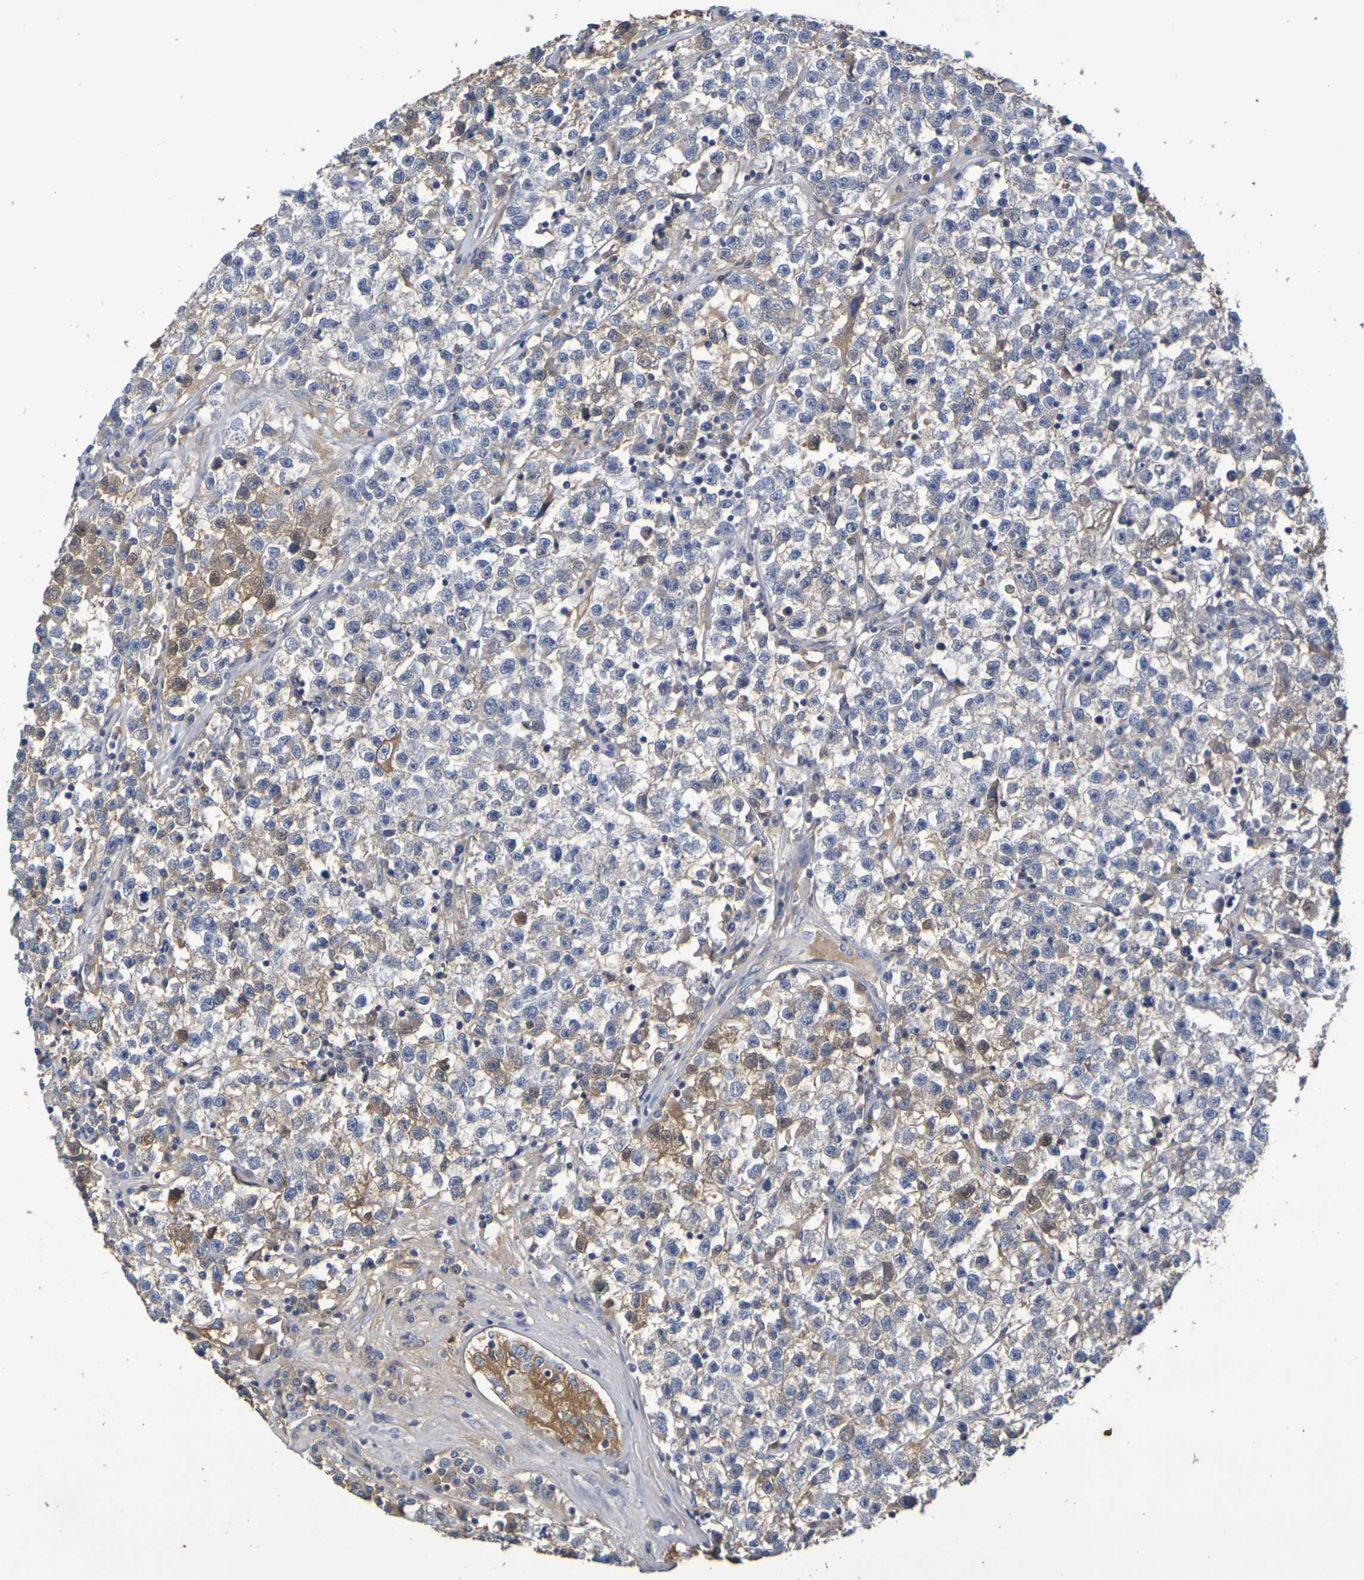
{"staining": {"intensity": "moderate", "quantity": "<25%", "location": "cytoplasmic/membranous,nuclear"}, "tissue": "testis cancer", "cell_type": "Tumor cells", "image_type": "cancer", "snomed": [{"axis": "morphology", "description": "Seminoma, NOS"}, {"axis": "topography", "description": "Testis"}], "caption": "Tumor cells demonstrate low levels of moderate cytoplasmic/membranous and nuclear staining in about <25% of cells in human testis cancer (seminoma).", "gene": "TERF2", "patient": {"sex": "male", "age": 22}}